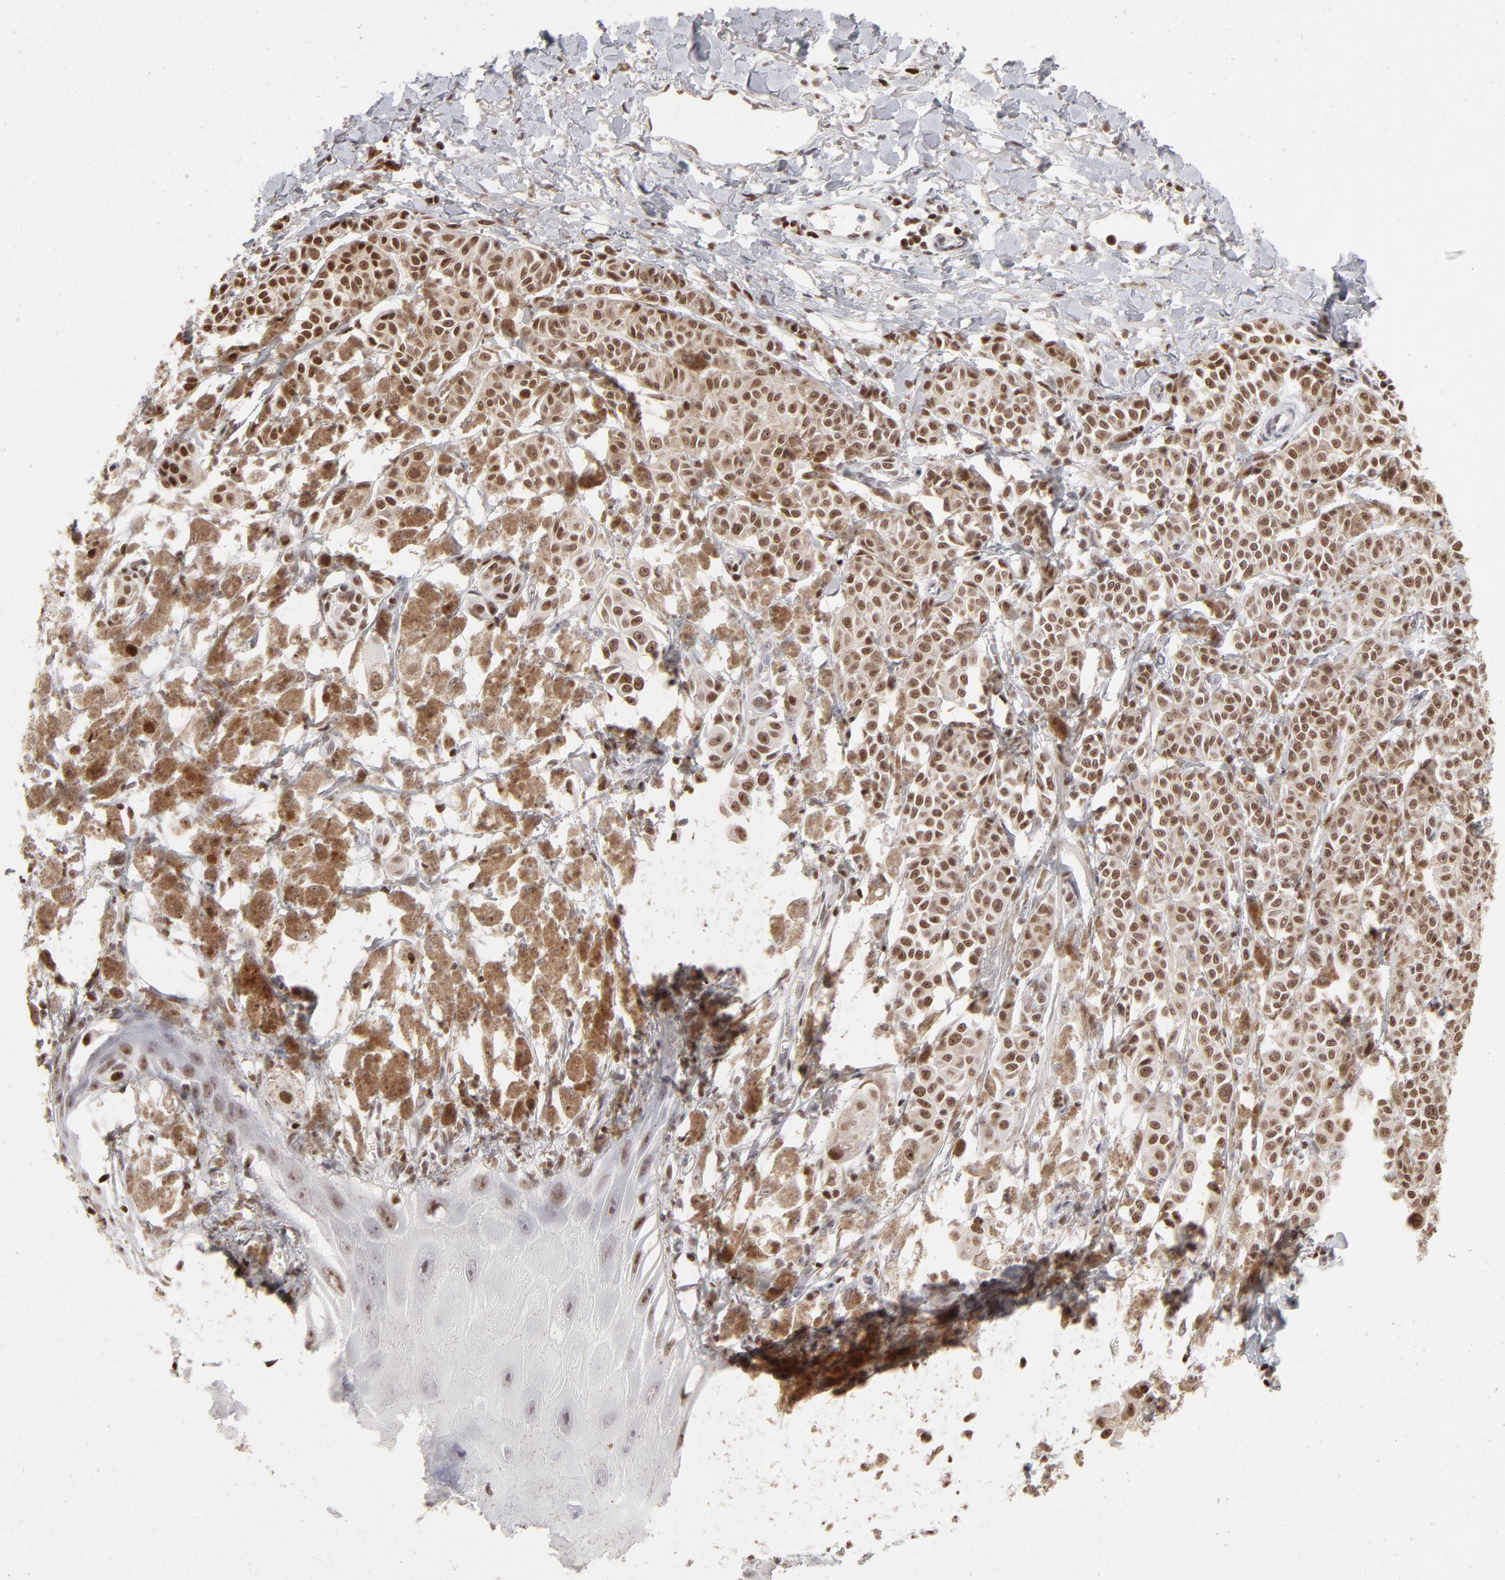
{"staining": {"intensity": "strong", "quantity": ">75%", "location": "nuclear"}, "tissue": "melanoma", "cell_type": "Tumor cells", "image_type": "cancer", "snomed": [{"axis": "morphology", "description": "Malignant melanoma, NOS"}, {"axis": "topography", "description": "Skin"}], "caption": "Protein staining by IHC exhibits strong nuclear positivity in approximately >75% of tumor cells in melanoma.", "gene": "PARP1", "patient": {"sex": "male", "age": 76}}